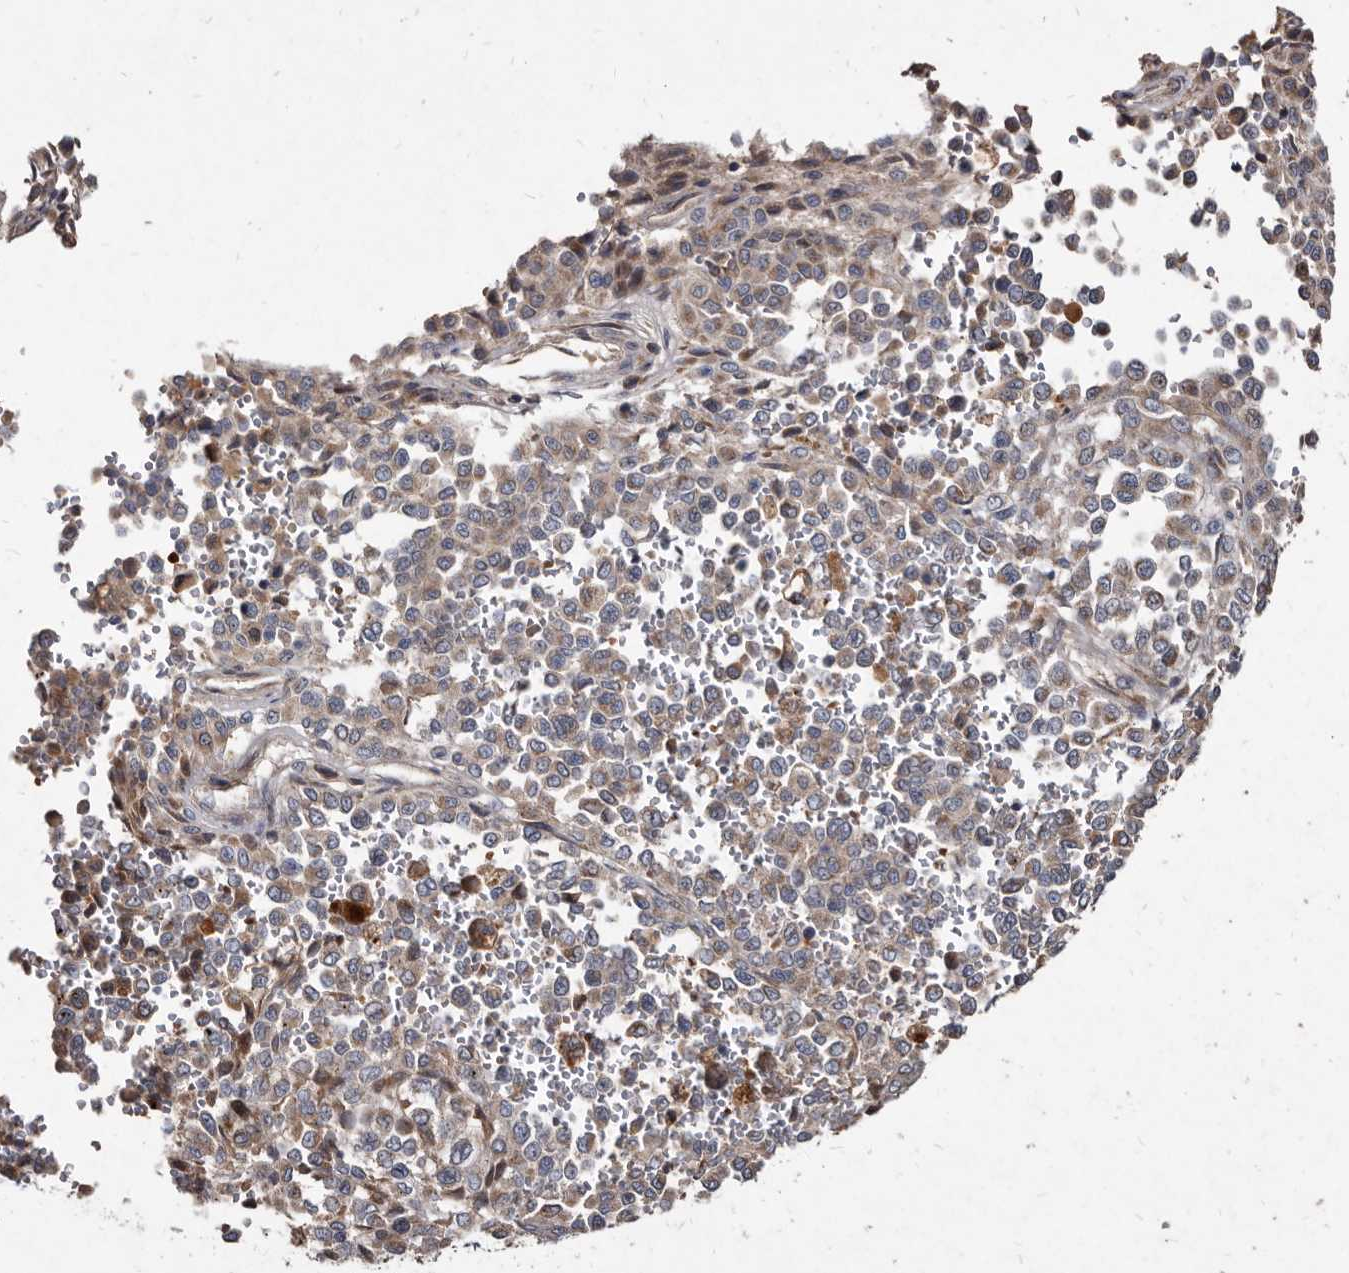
{"staining": {"intensity": "weak", "quantity": ">75%", "location": "cytoplasmic/membranous"}, "tissue": "melanoma", "cell_type": "Tumor cells", "image_type": "cancer", "snomed": [{"axis": "morphology", "description": "Malignant melanoma, Metastatic site"}, {"axis": "topography", "description": "Pancreas"}], "caption": "Protein analysis of malignant melanoma (metastatic site) tissue reveals weak cytoplasmic/membranous expression in about >75% of tumor cells.", "gene": "YPEL3", "patient": {"sex": "female", "age": 30}}